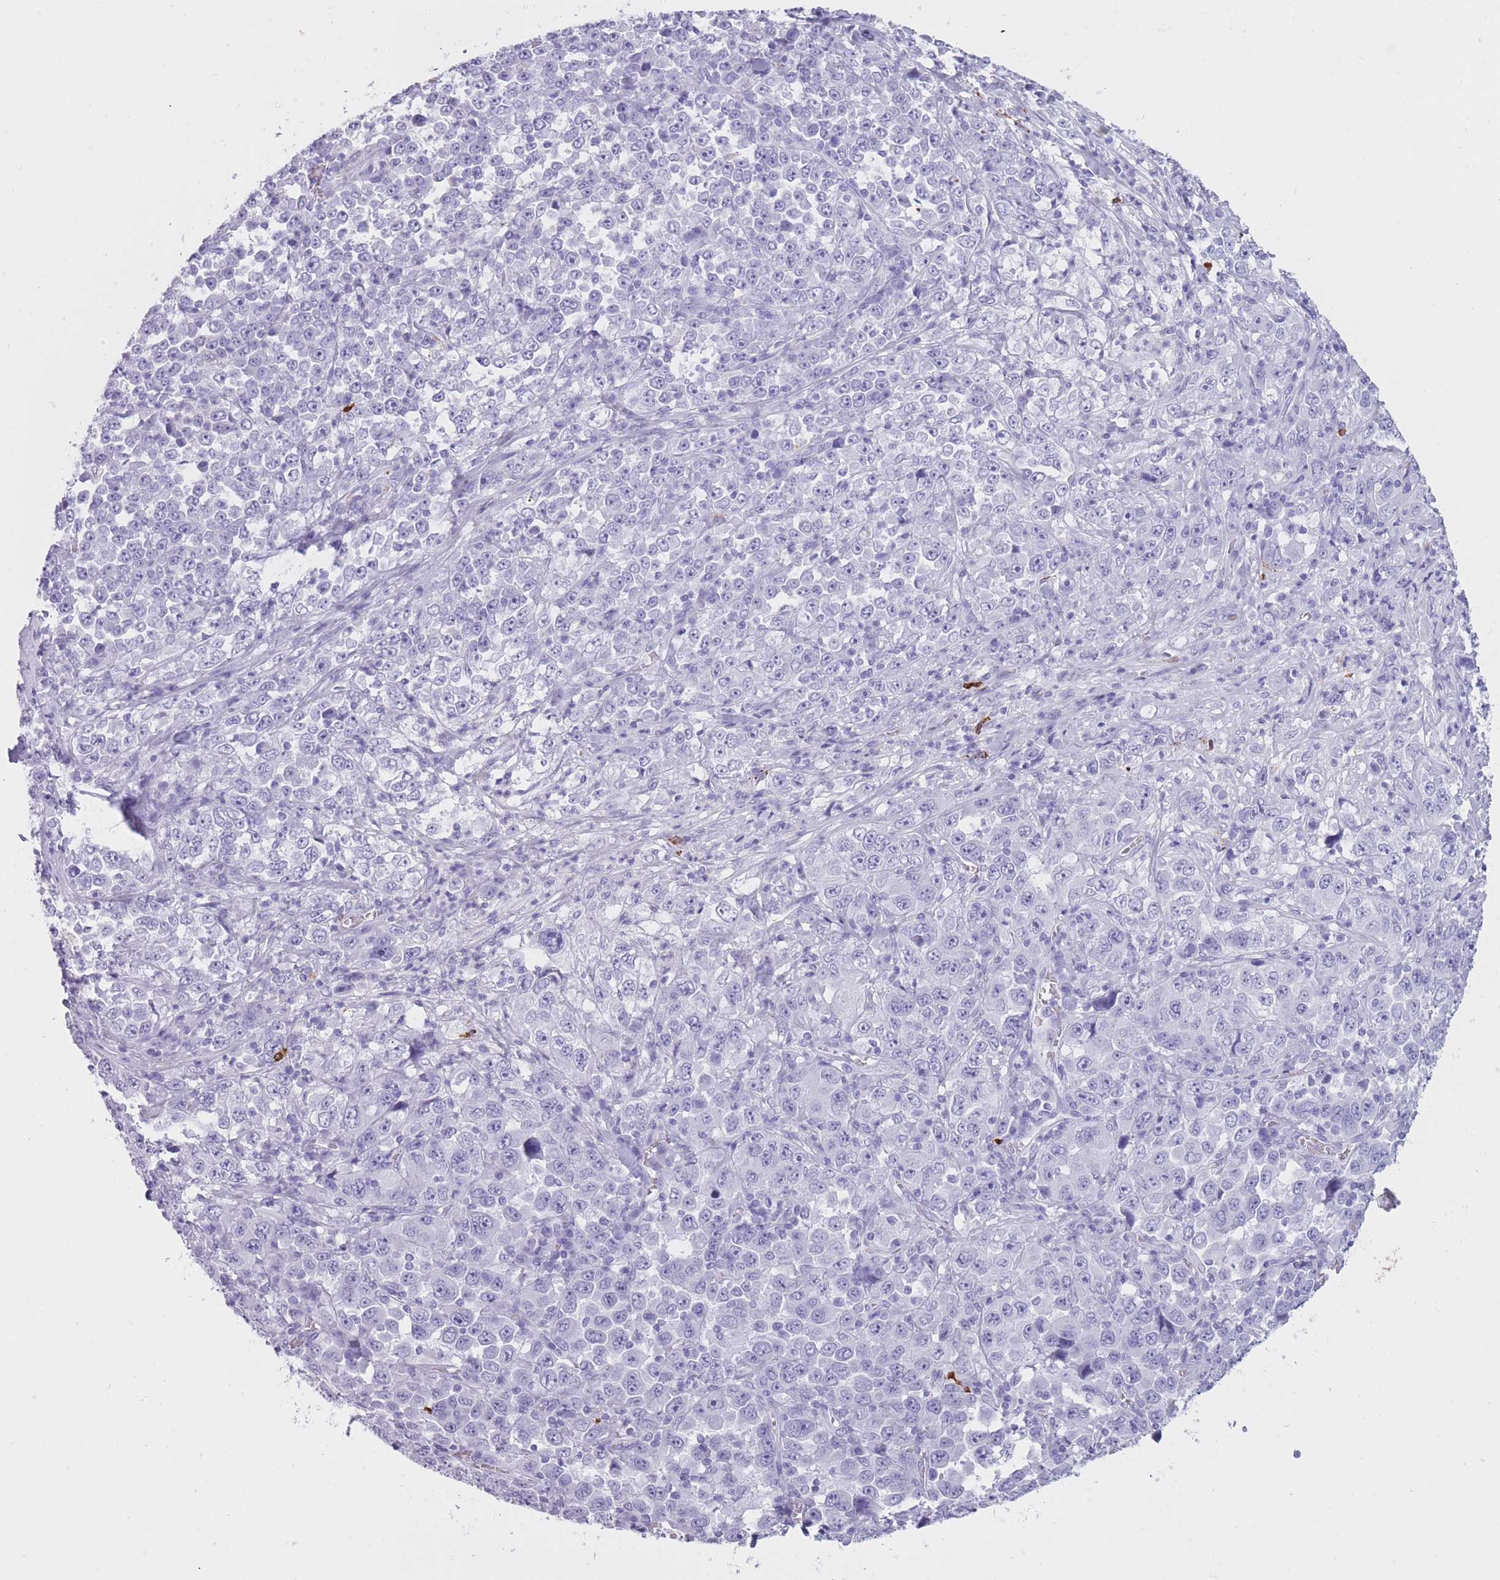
{"staining": {"intensity": "negative", "quantity": "none", "location": "none"}, "tissue": "stomach cancer", "cell_type": "Tumor cells", "image_type": "cancer", "snomed": [{"axis": "morphology", "description": "Normal tissue, NOS"}, {"axis": "morphology", "description": "Adenocarcinoma, NOS"}, {"axis": "topography", "description": "Stomach, upper"}, {"axis": "topography", "description": "Stomach"}], "caption": "Tumor cells are negative for brown protein staining in stomach adenocarcinoma.", "gene": "OR4F21", "patient": {"sex": "male", "age": 59}}